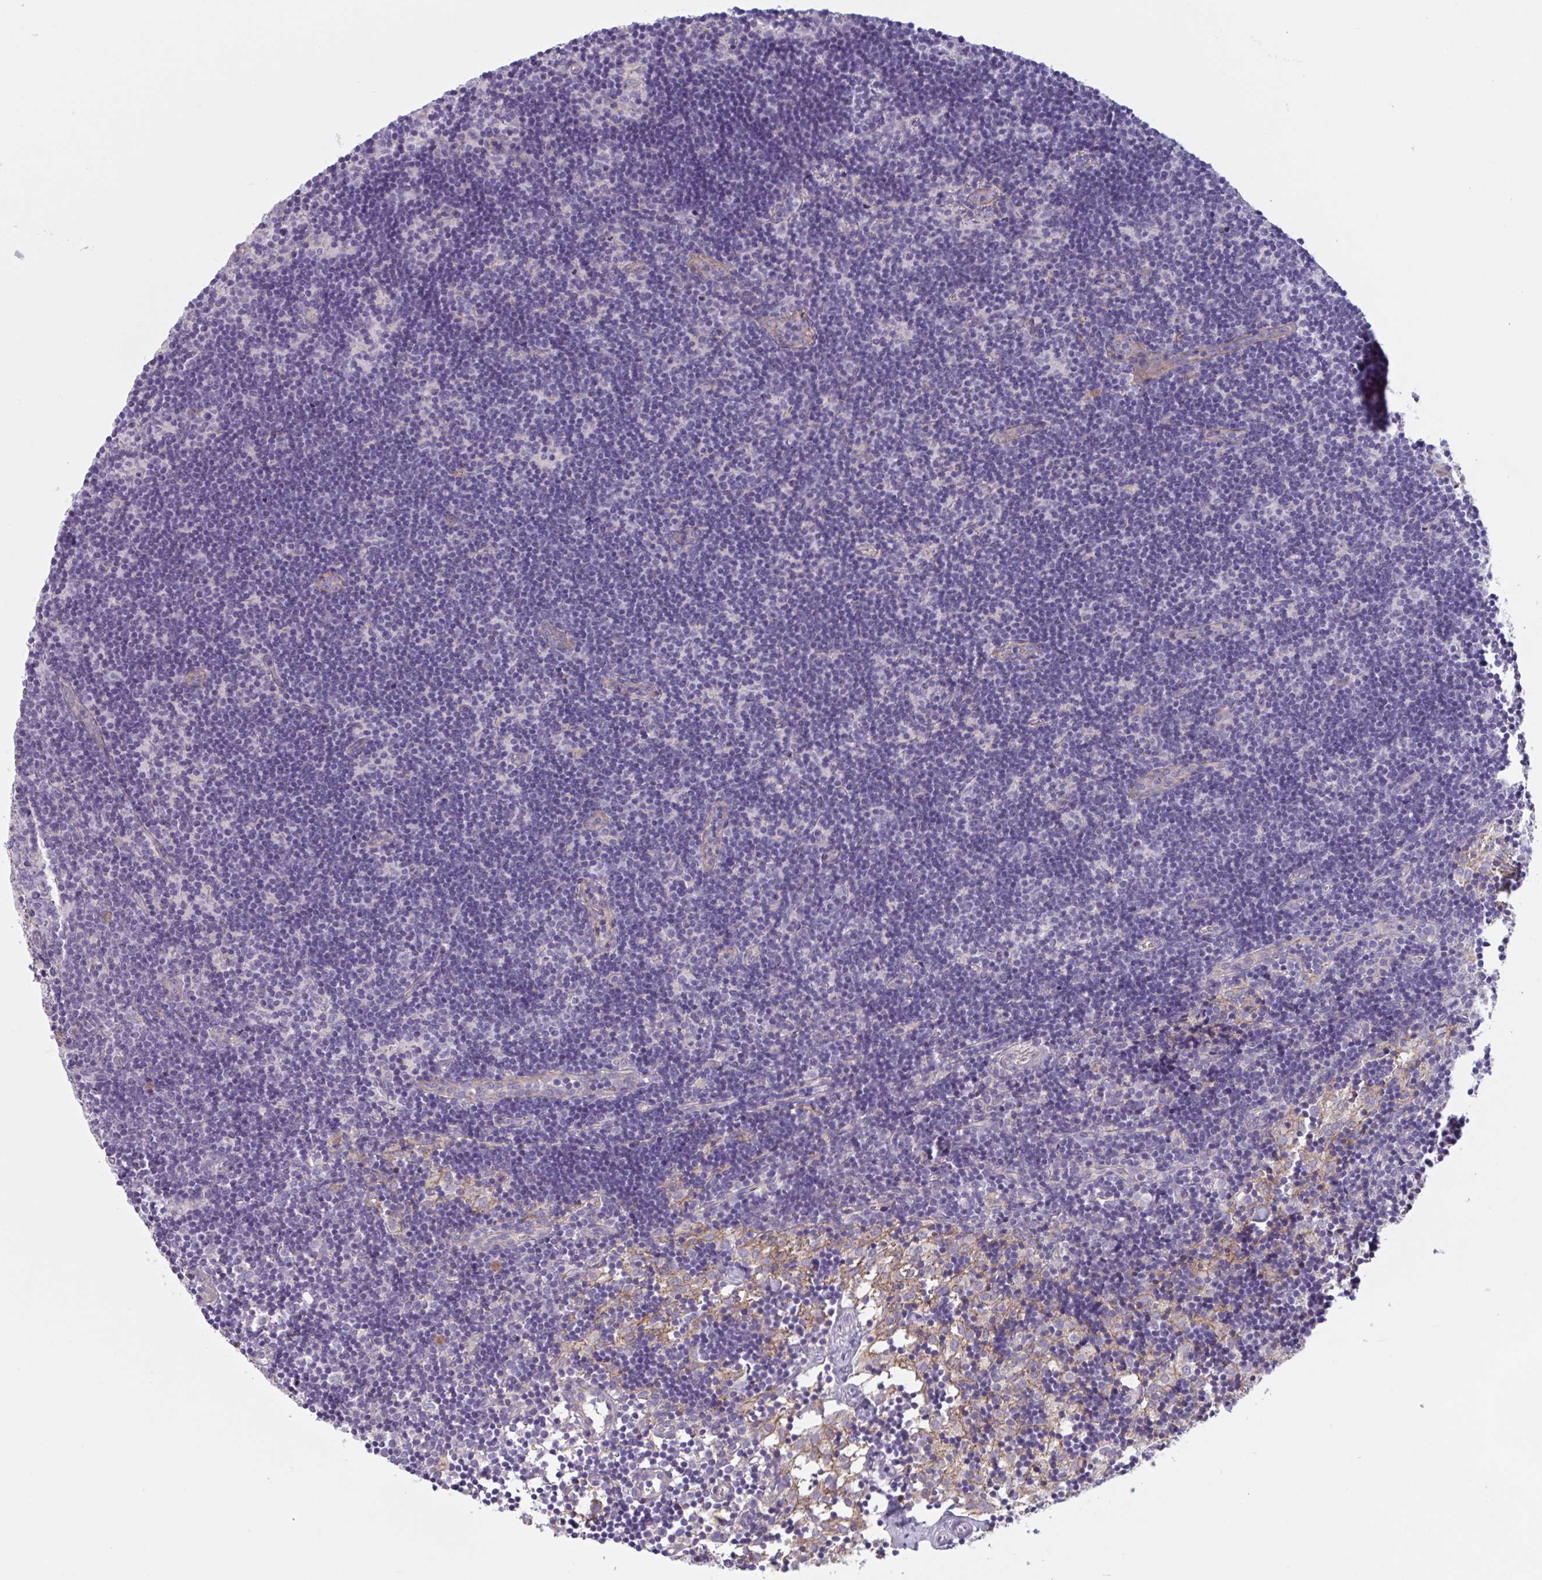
{"staining": {"intensity": "negative", "quantity": "none", "location": "none"}, "tissue": "lymph node", "cell_type": "Germinal center cells", "image_type": "normal", "snomed": [{"axis": "morphology", "description": "Normal tissue, NOS"}, {"axis": "topography", "description": "Lymph node"}], "caption": "A photomicrograph of lymph node stained for a protein reveals no brown staining in germinal center cells. (DAB immunohistochemistry, high magnification).", "gene": "TTC7B", "patient": {"sex": "female", "age": 31}}